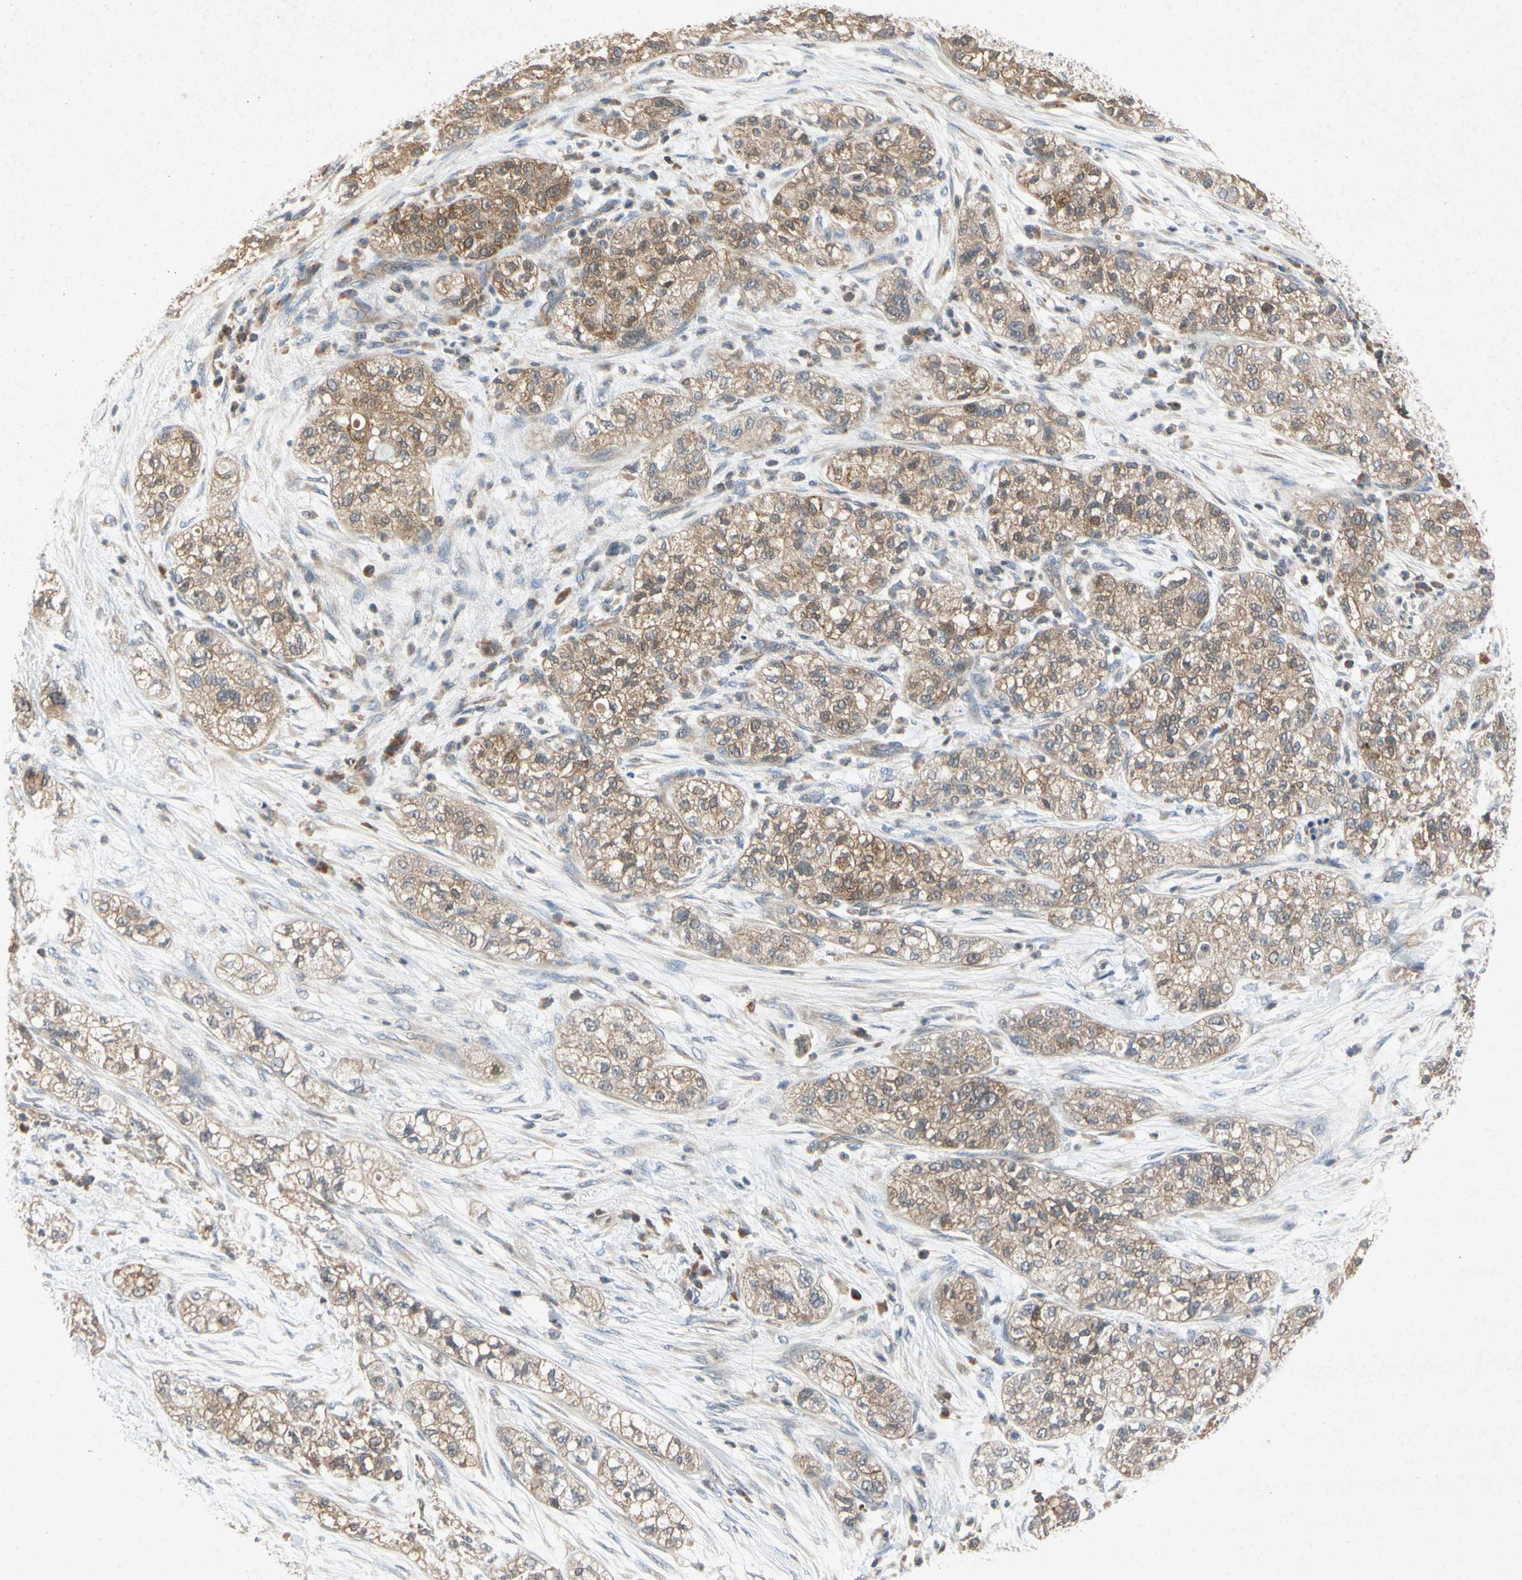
{"staining": {"intensity": "moderate", "quantity": ">75%", "location": "cytoplasmic/membranous"}, "tissue": "pancreatic cancer", "cell_type": "Tumor cells", "image_type": "cancer", "snomed": [{"axis": "morphology", "description": "Adenocarcinoma, NOS"}, {"axis": "topography", "description": "Pancreas"}], "caption": "Human pancreatic cancer (adenocarcinoma) stained with a brown dye demonstrates moderate cytoplasmic/membranous positive positivity in about >75% of tumor cells.", "gene": "RPS6KA1", "patient": {"sex": "female", "age": 78}}